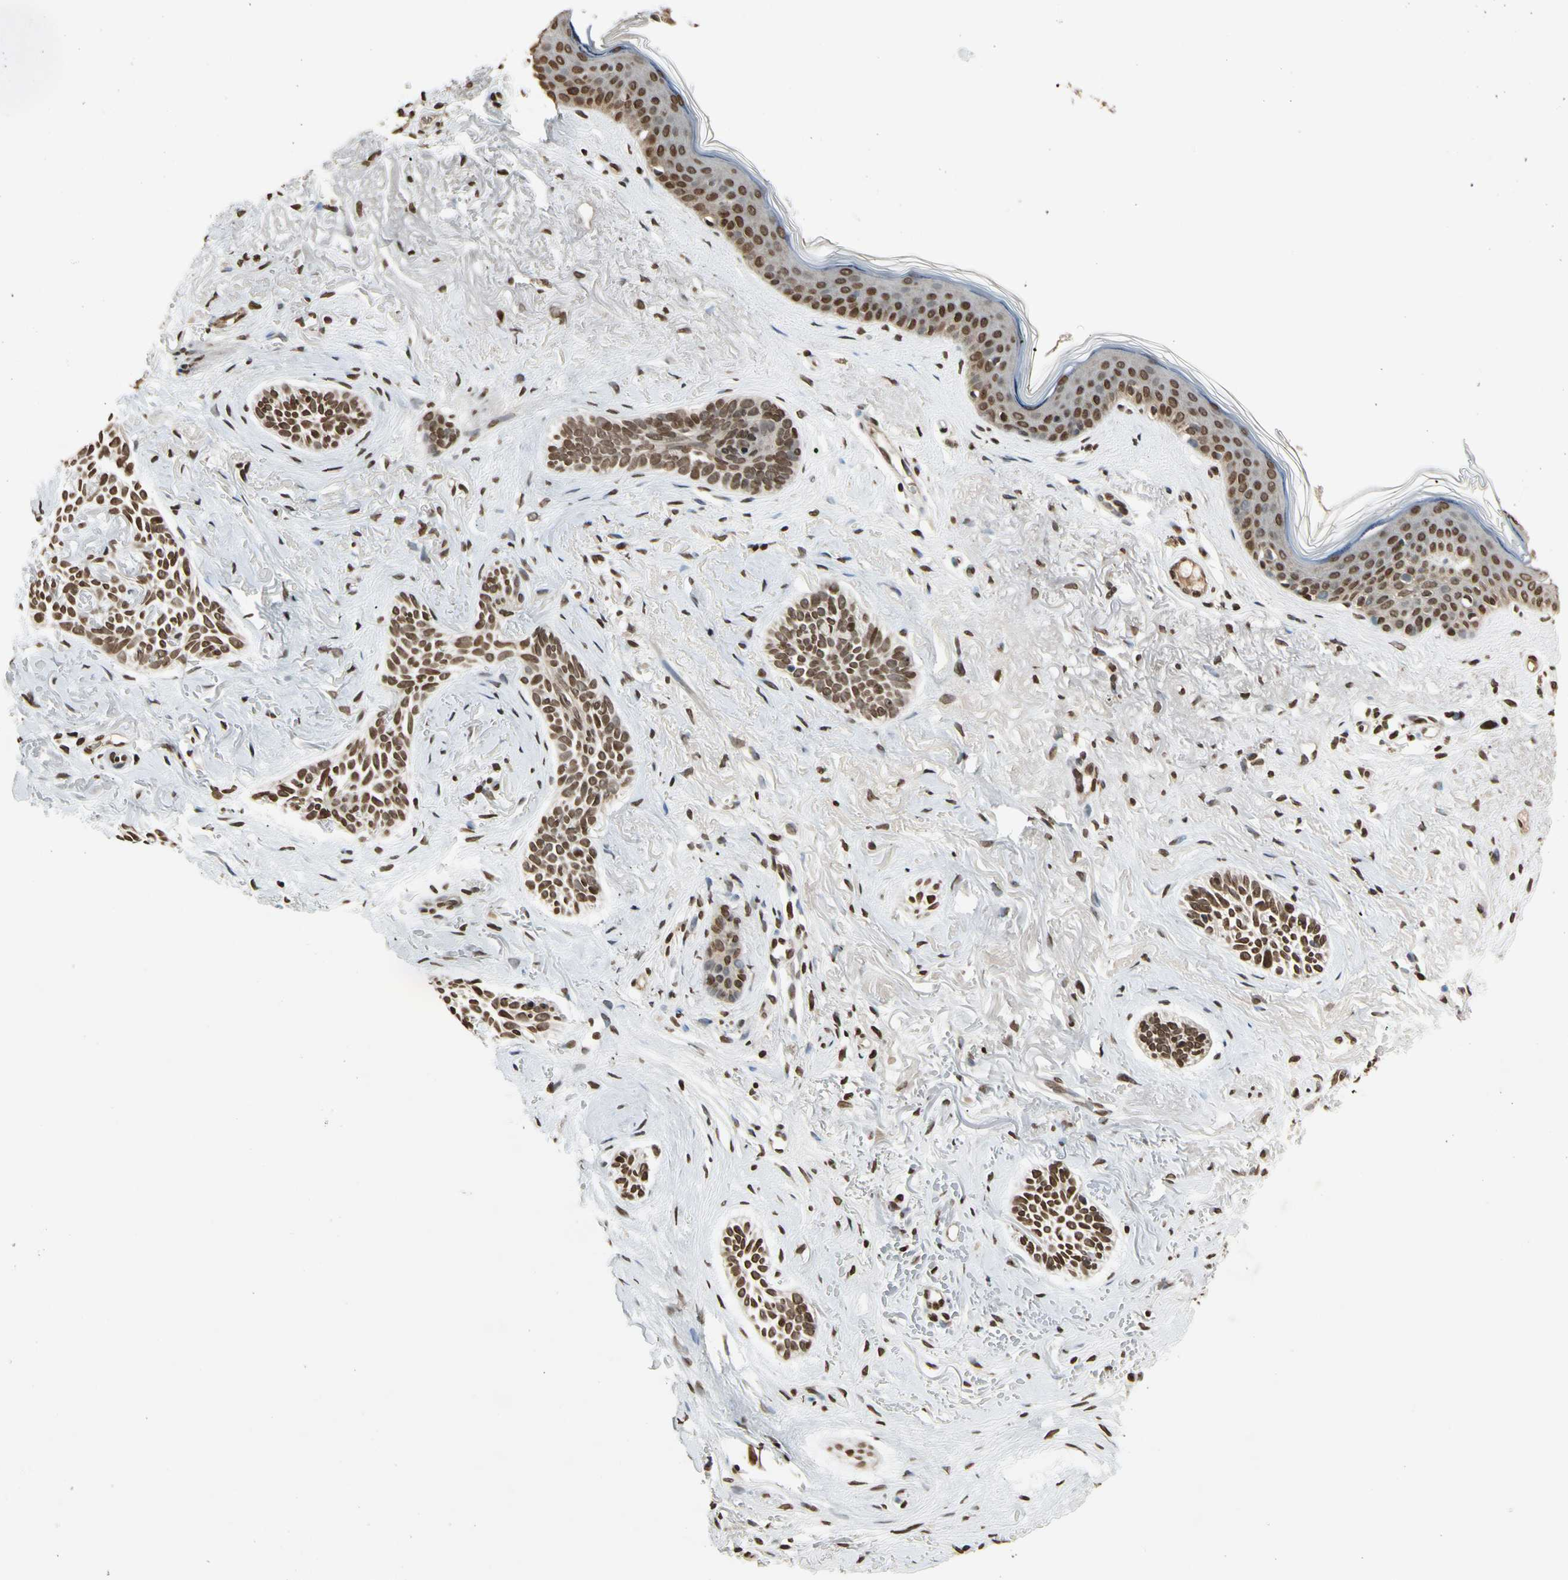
{"staining": {"intensity": "strong", "quantity": "25%-75%", "location": "nuclear"}, "tissue": "skin cancer", "cell_type": "Tumor cells", "image_type": "cancer", "snomed": [{"axis": "morphology", "description": "Normal tissue, NOS"}, {"axis": "morphology", "description": "Basal cell carcinoma"}, {"axis": "topography", "description": "Skin"}], "caption": "Immunohistochemical staining of human skin cancer (basal cell carcinoma) shows strong nuclear protein expression in approximately 25%-75% of tumor cells.", "gene": "RORA", "patient": {"sex": "female", "age": 84}}